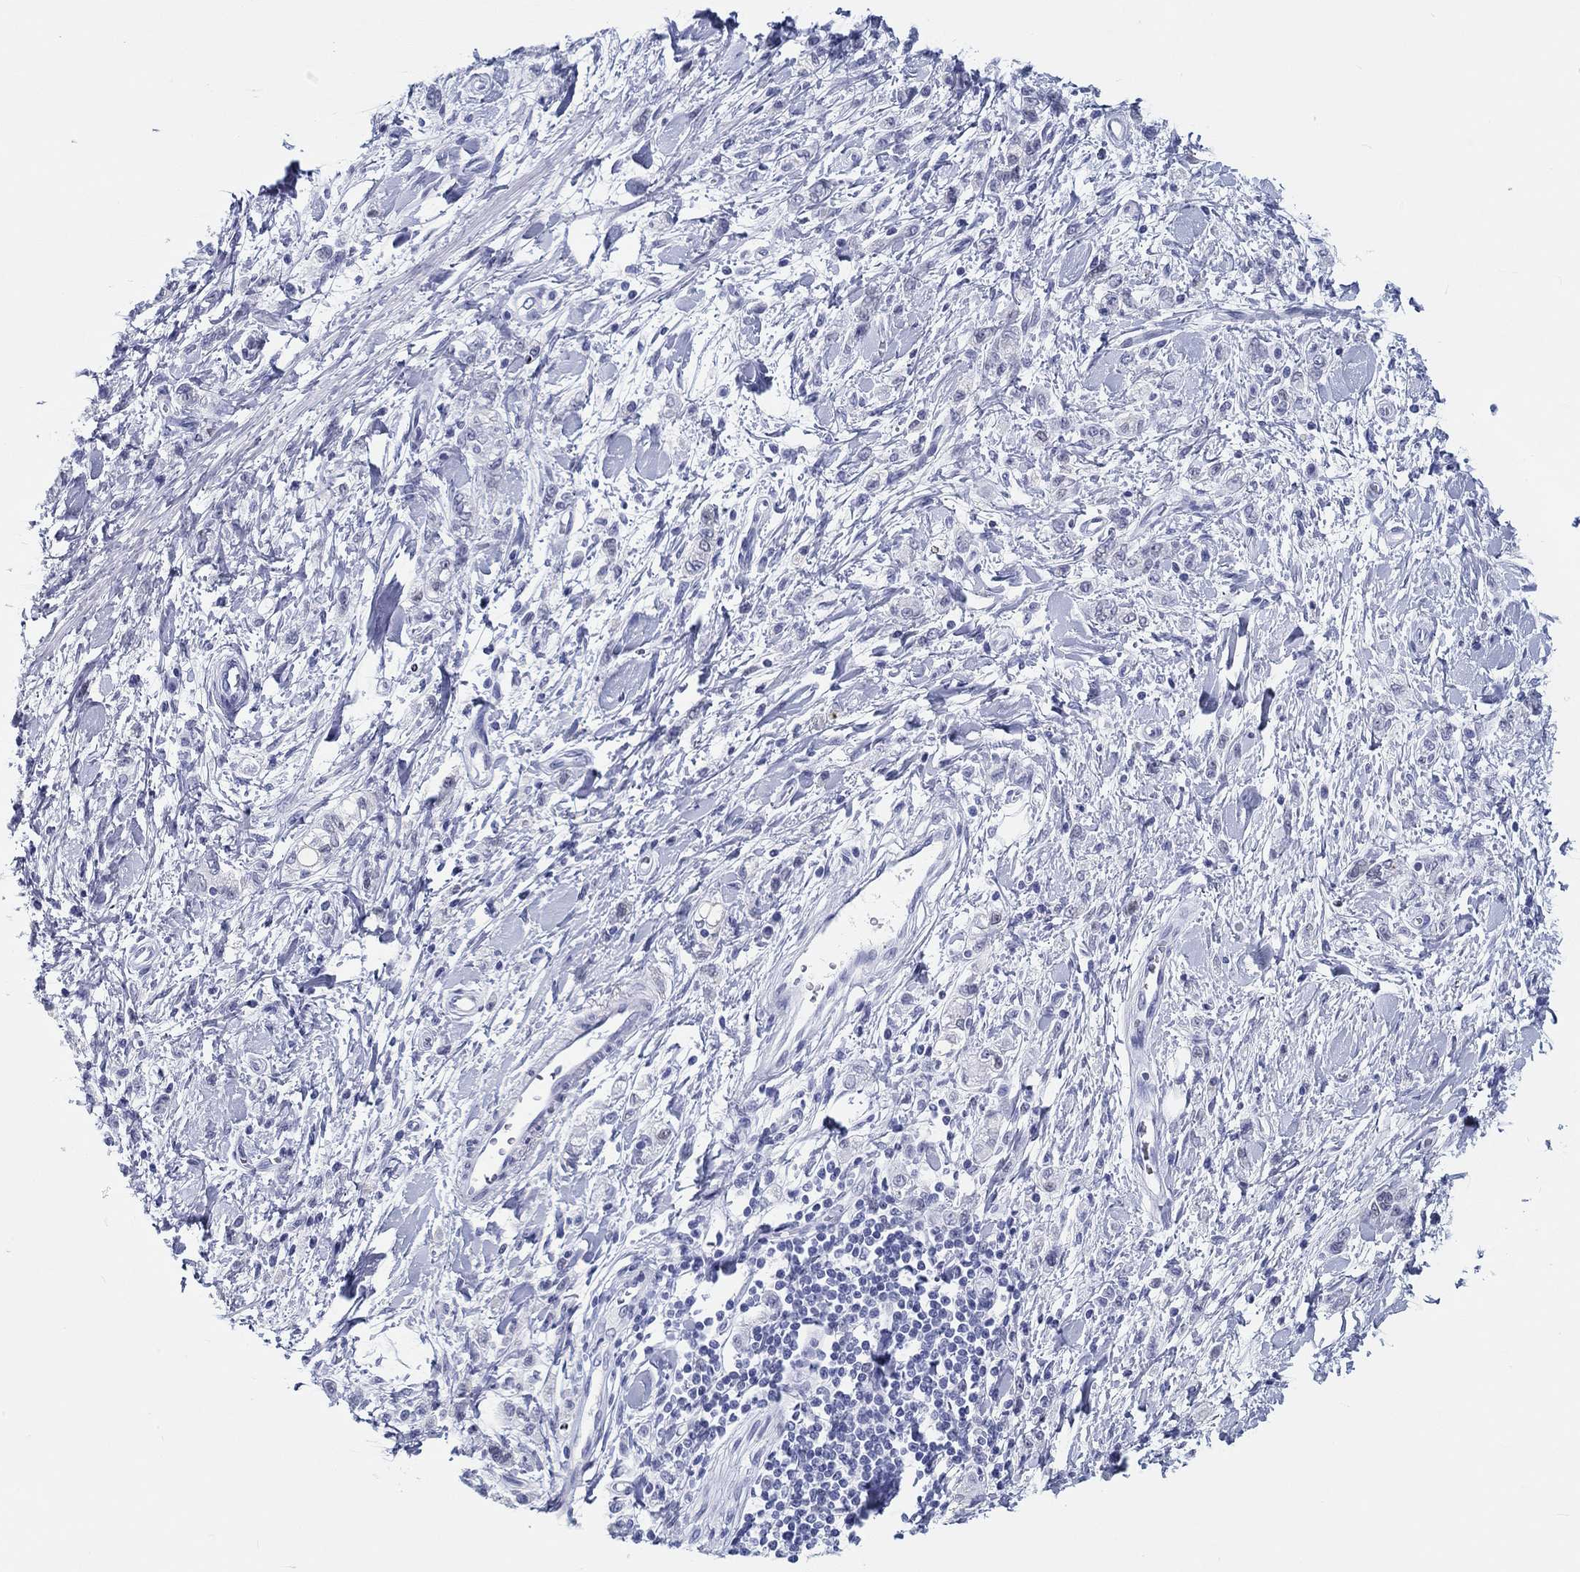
{"staining": {"intensity": "negative", "quantity": "none", "location": "none"}, "tissue": "stomach cancer", "cell_type": "Tumor cells", "image_type": "cancer", "snomed": [{"axis": "morphology", "description": "Adenocarcinoma, NOS"}, {"axis": "topography", "description": "Stomach"}], "caption": "The image reveals no significant positivity in tumor cells of stomach cancer.", "gene": "H1-1", "patient": {"sex": "male", "age": 77}}